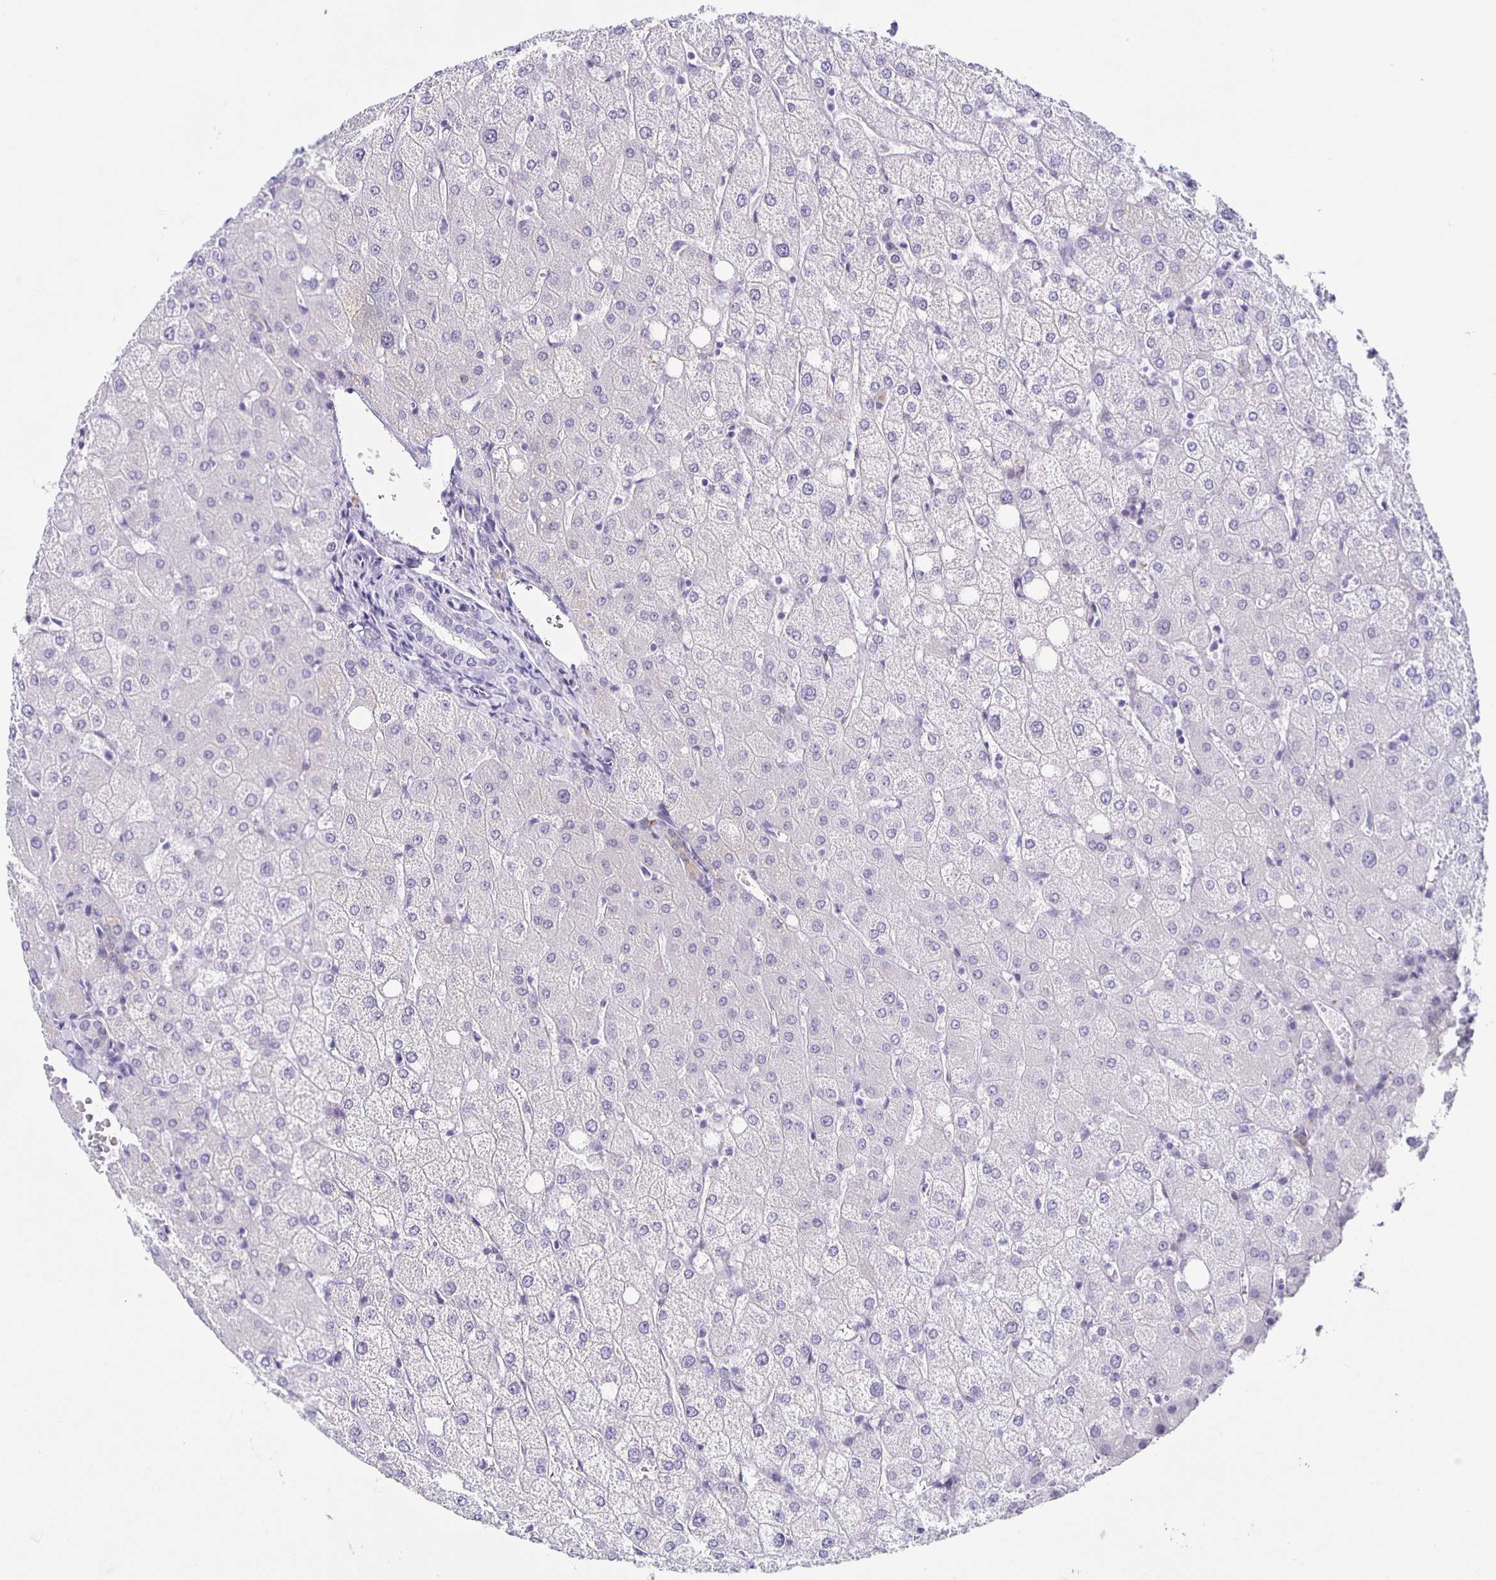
{"staining": {"intensity": "negative", "quantity": "none", "location": "none"}, "tissue": "liver", "cell_type": "Cholangiocytes", "image_type": "normal", "snomed": [{"axis": "morphology", "description": "Normal tissue, NOS"}, {"axis": "topography", "description": "Liver"}], "caption": "The IHC photomicrograph has no significant positivity in cholangiocytes of liver.", "gene": "TPPP", "patient": {"sex": "female", "age": 54}}